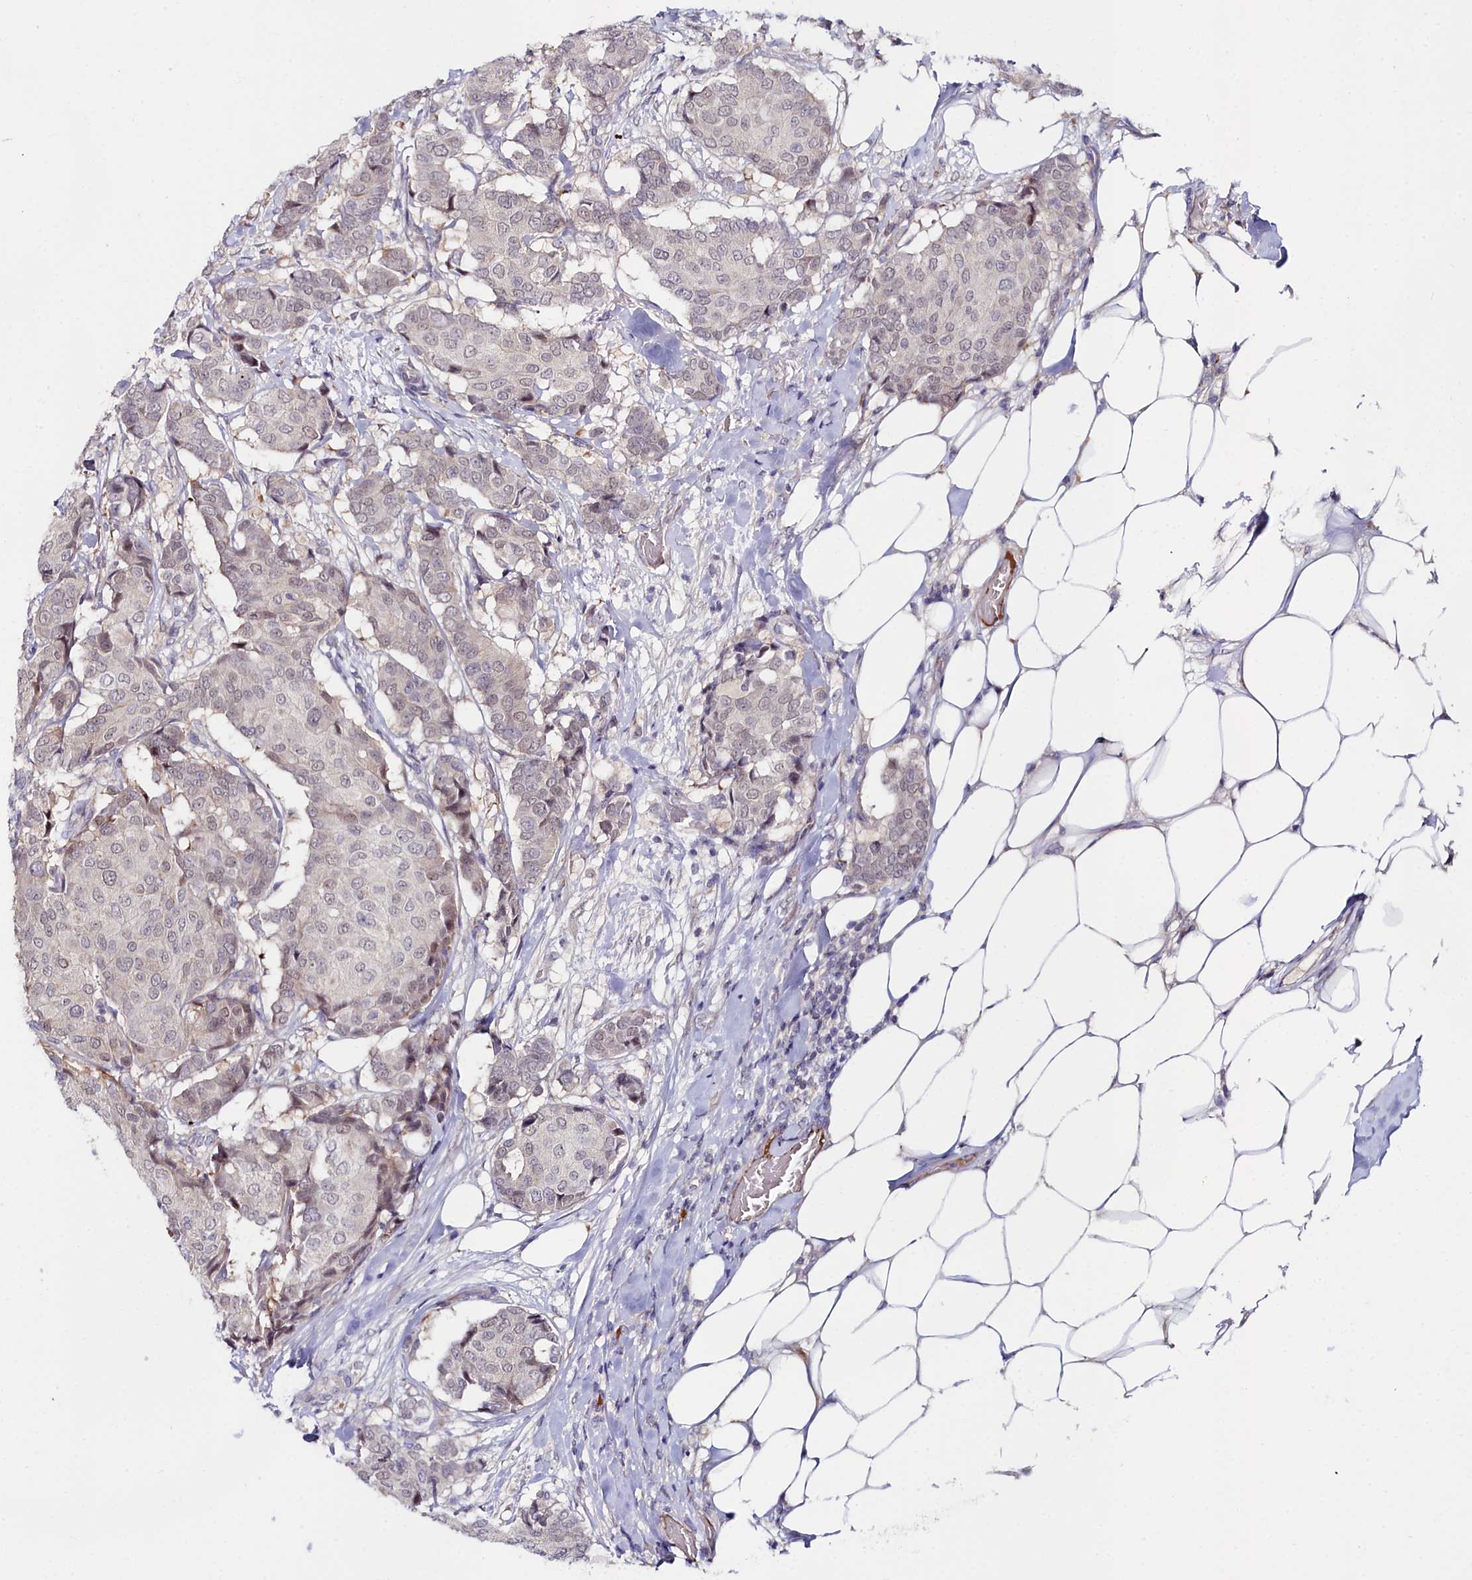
{"staining": {"intensity": "weak", "quantity": "25%-75%", "location": "nuclear"}, "tissue": "breast cancer", "cell_type": "Tumor cells", "image_type": "cancer", "snomed": [{"axis": "morphology", "description": "Duct carcinoma"}, {"axis": "topography", "description": "Breast"}], "caption": "An image of breast intraductal carcinoma stained for a protein displays weak nuclear brown staining in tumor cells.", "gene": "KCTD18", "patient": {"sex": "female", "age": 75}}